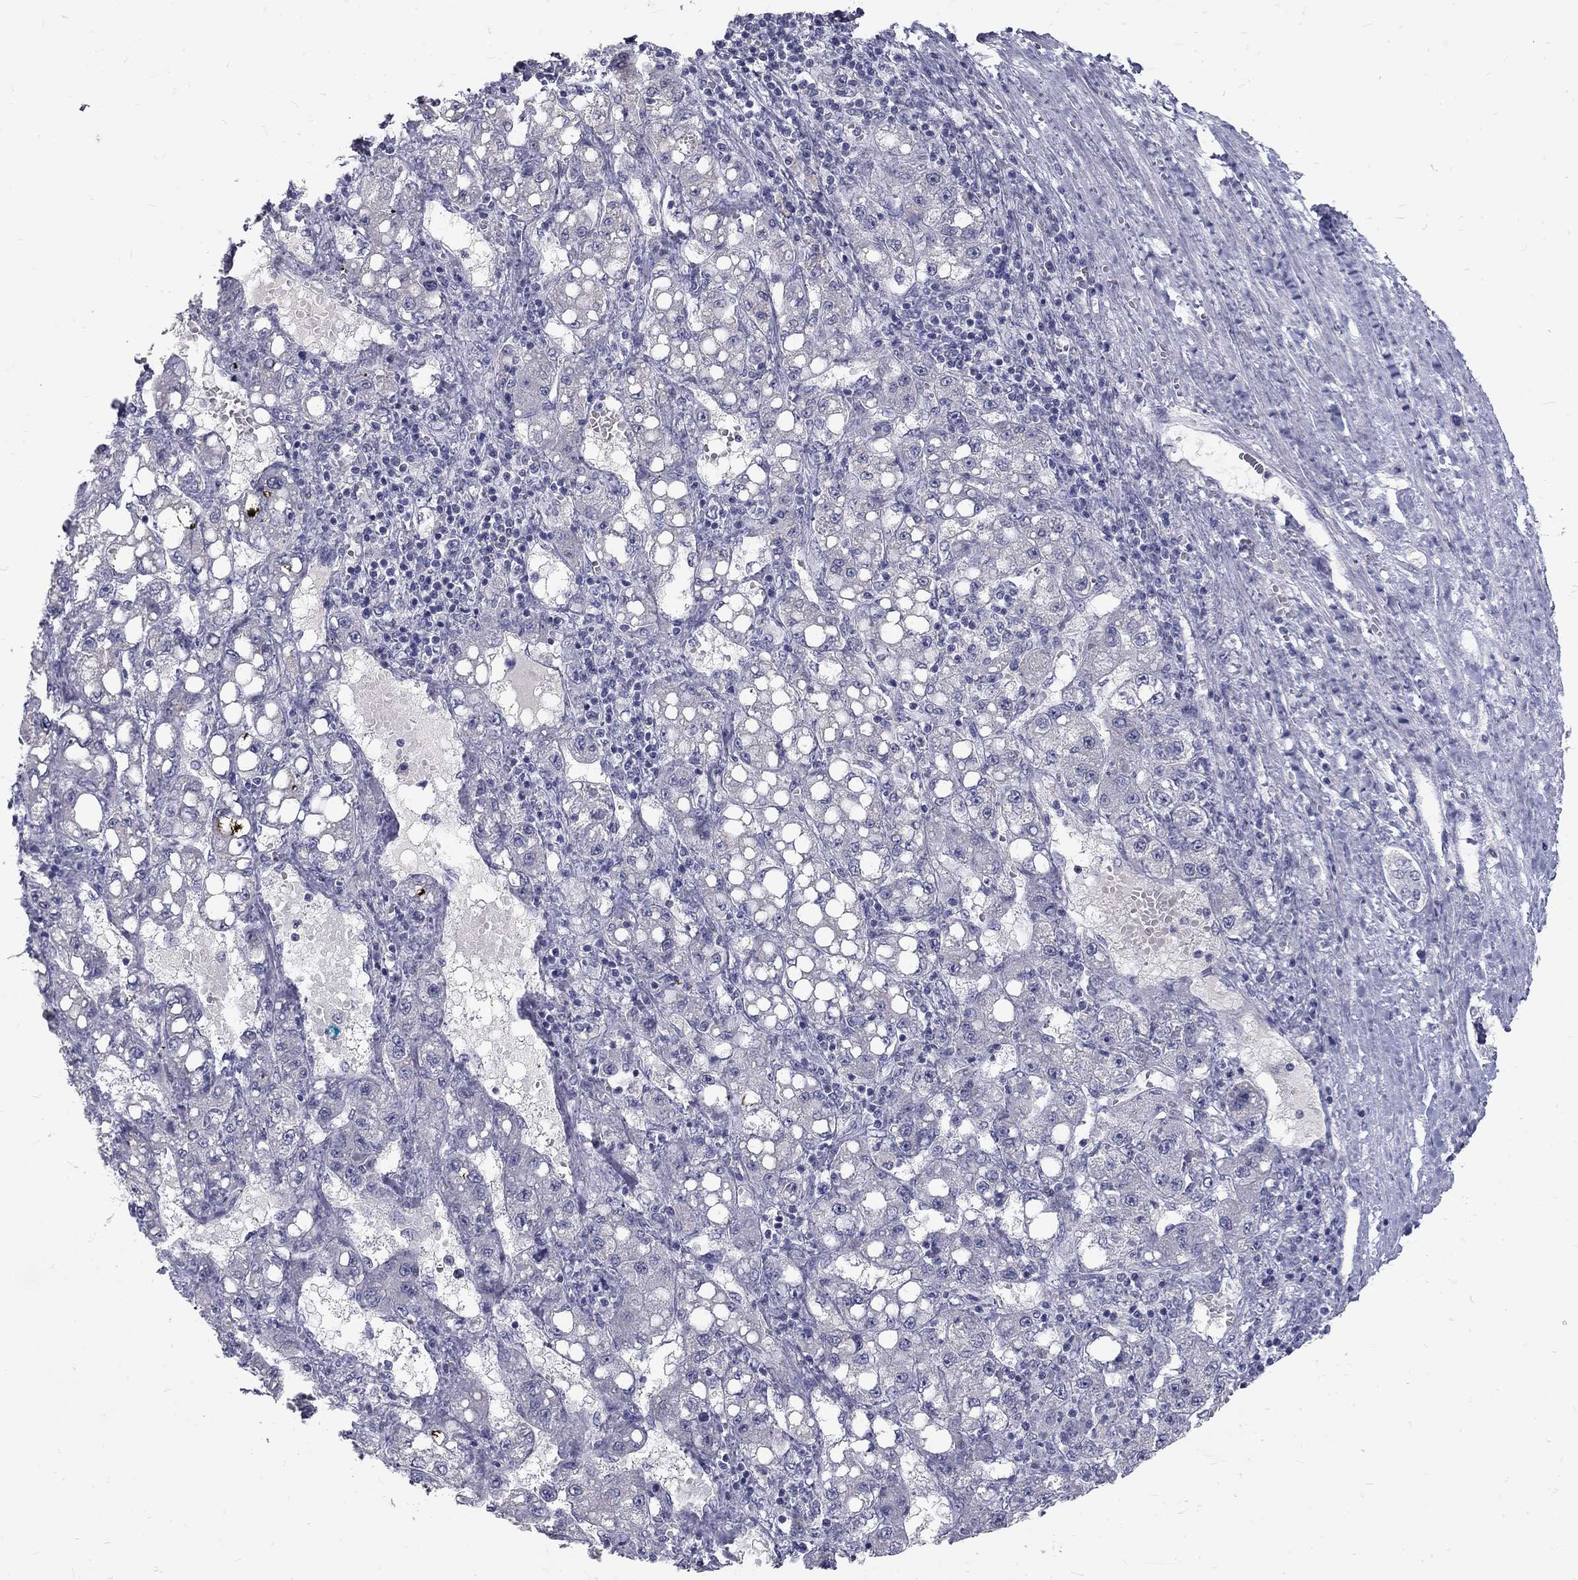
{"staining": {"intensity": "negative", "quantity": "none", "location": "none"}, "tissue": "liver cancer", "cell_type": "Tumor cells", "image_type": "cancer", "snomed": [{"axis": "morphology", "description": "Carcinoma, Hepatocellular, NOS"}, {"axis": "topography", "description": "Liver"}], "caption": "Tumor cells are negative for protein expression in human liver cancer (hepatocellular carcinoma).", "gene": "NOS1", "patient": {"sex": "female", "age": 65}}